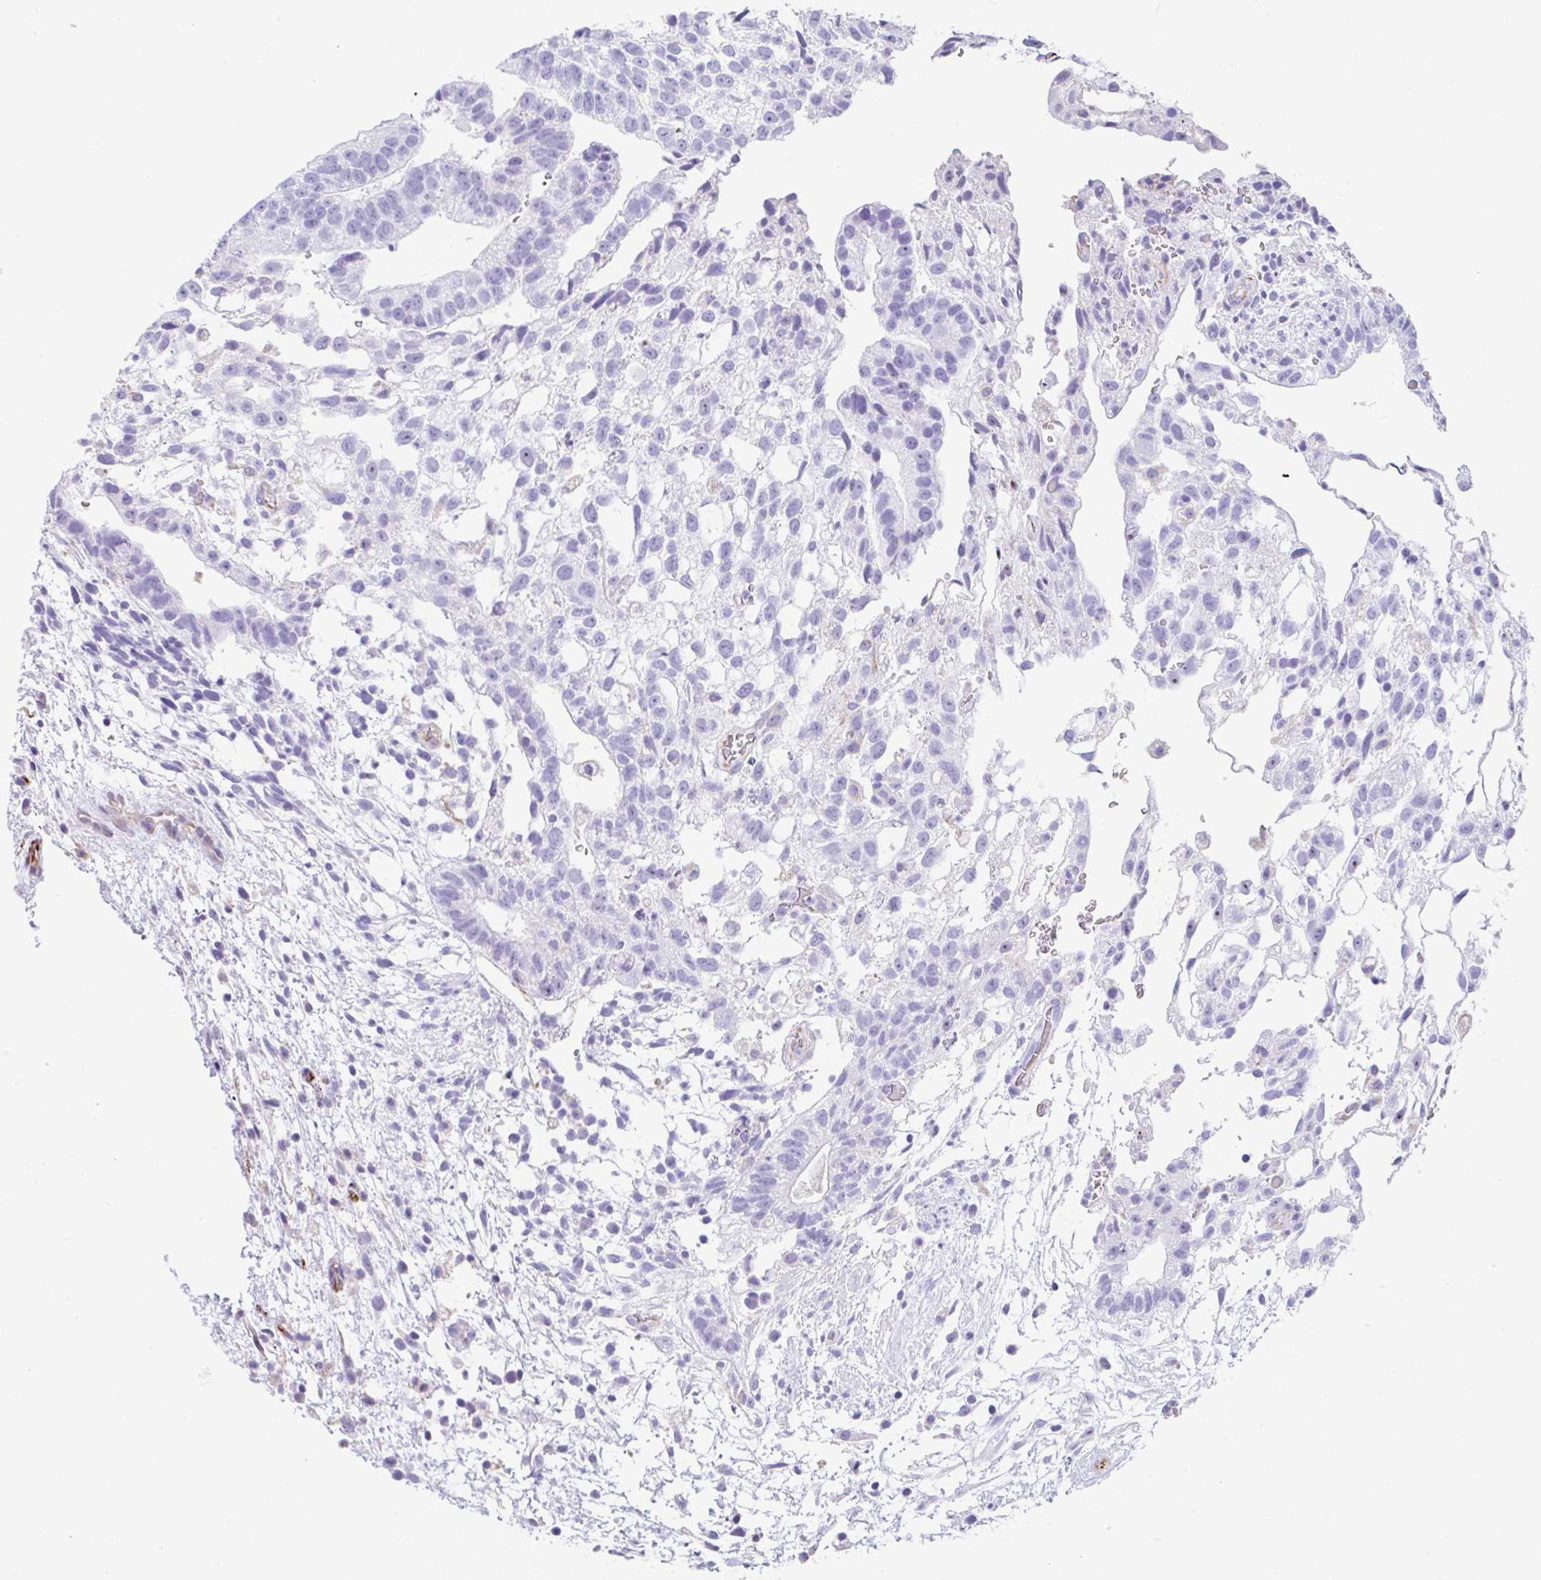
{"staining": {"intensity": "negative", "quantity": "none", "location": "none"}, "tissue": "testis cancer", "cell_type": "Tumor cells", "image_type": "cancer", "snomed": [{"axis": "morphology", "description": "Carcinoma, Embryonal, NOS"}, {"axis": "topography", "description": "Testis"}], "caption": "Immunohistochemical staining of human testis embryonal carcinoma exhibits no significant positivity in tumor cells.", "gene": "NDUFAF8", "patient": {"sex": "male", "age": 32}}